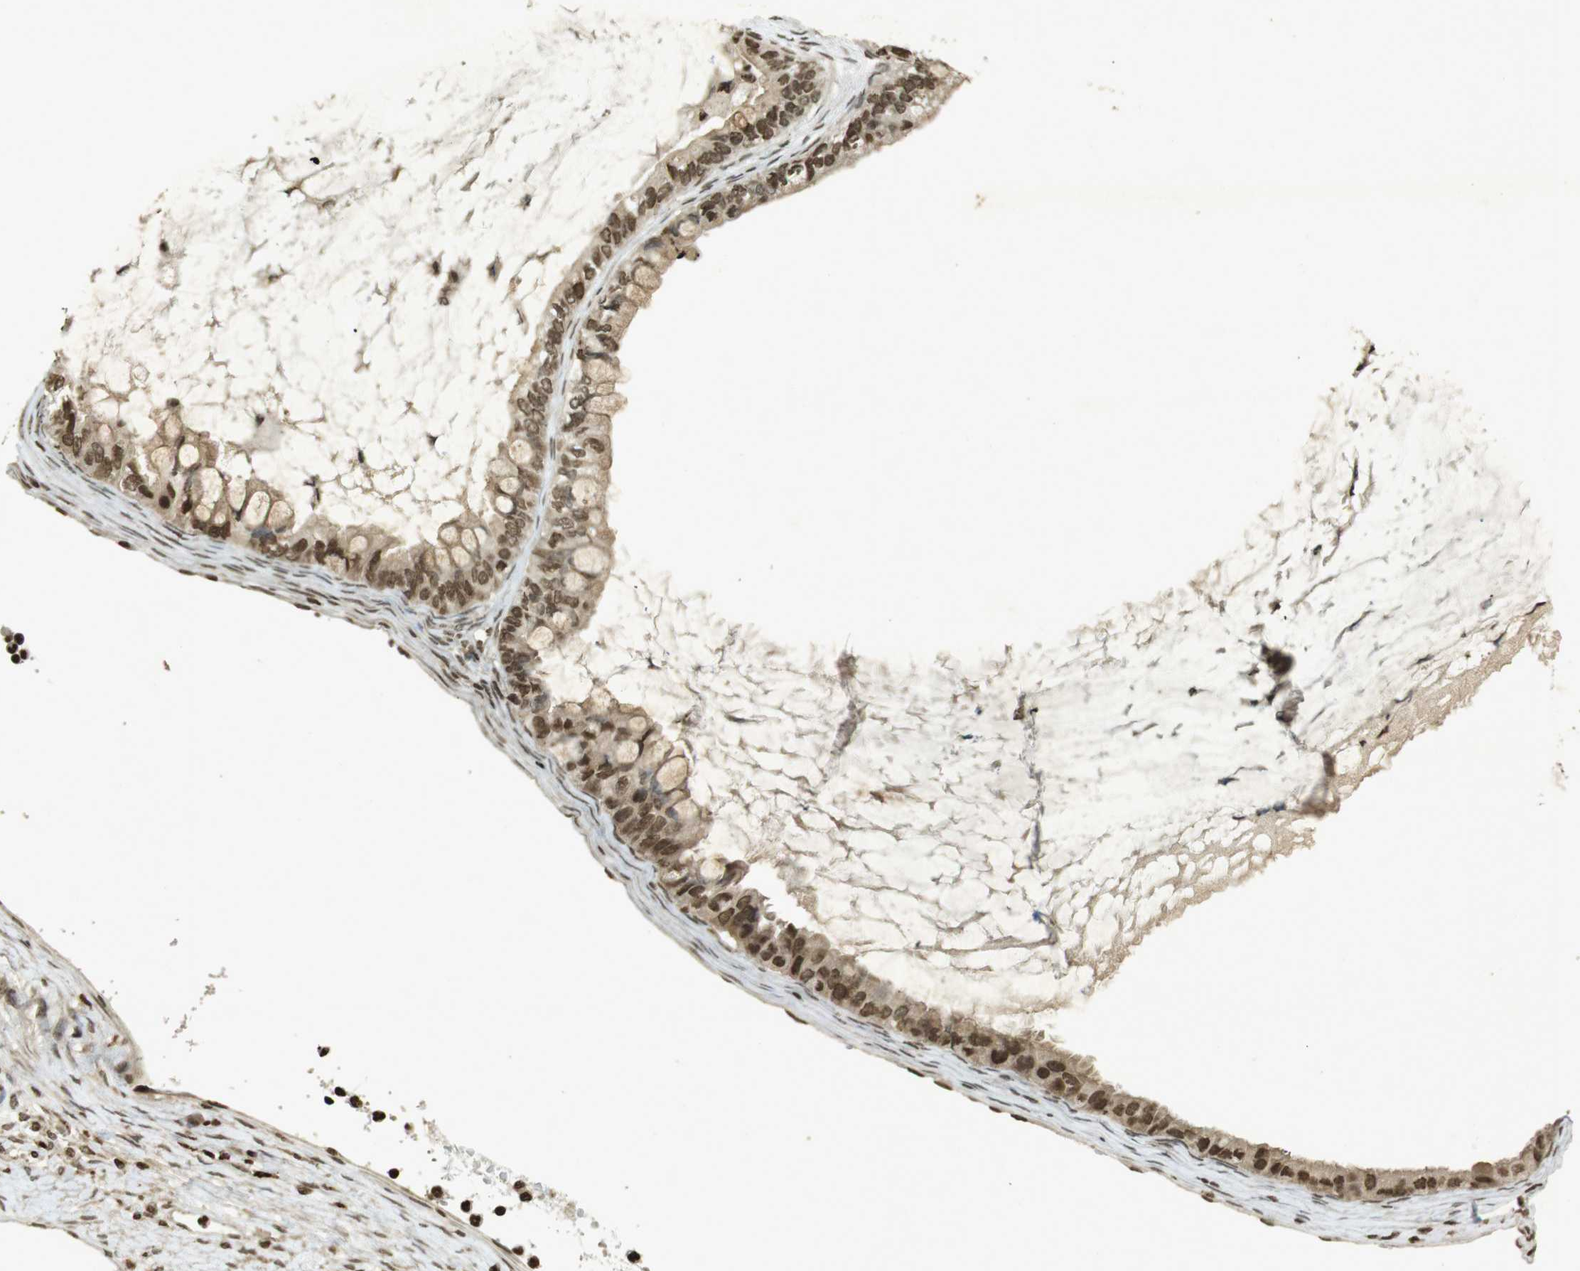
{"staining": {"intensity": "moderate", "quantity": ">75%", "location": "cytoplasmic/membranous,nuclear"}, "tissue": "ovarian cancer", "cell_type": "Tumor cells", "image_type": "cancer", "snomed": [{"axis": "morphology", "description": "Cystadenocarcinoma, mucinous, NOS"}, {"axis": "topography", "description": "Ovary"}], "caption": "Immunohistochemistry (IHC) histopathology image of human ovarian mucinous cystadenocarcinoma stained for a protein (brown), which displays medium levels of moderate cytoplasmic/membranous and nuclear positivity in about >75% of tumor cells.", "gene": "ORC4", "patient": {"sex": "female", "age": 80}}